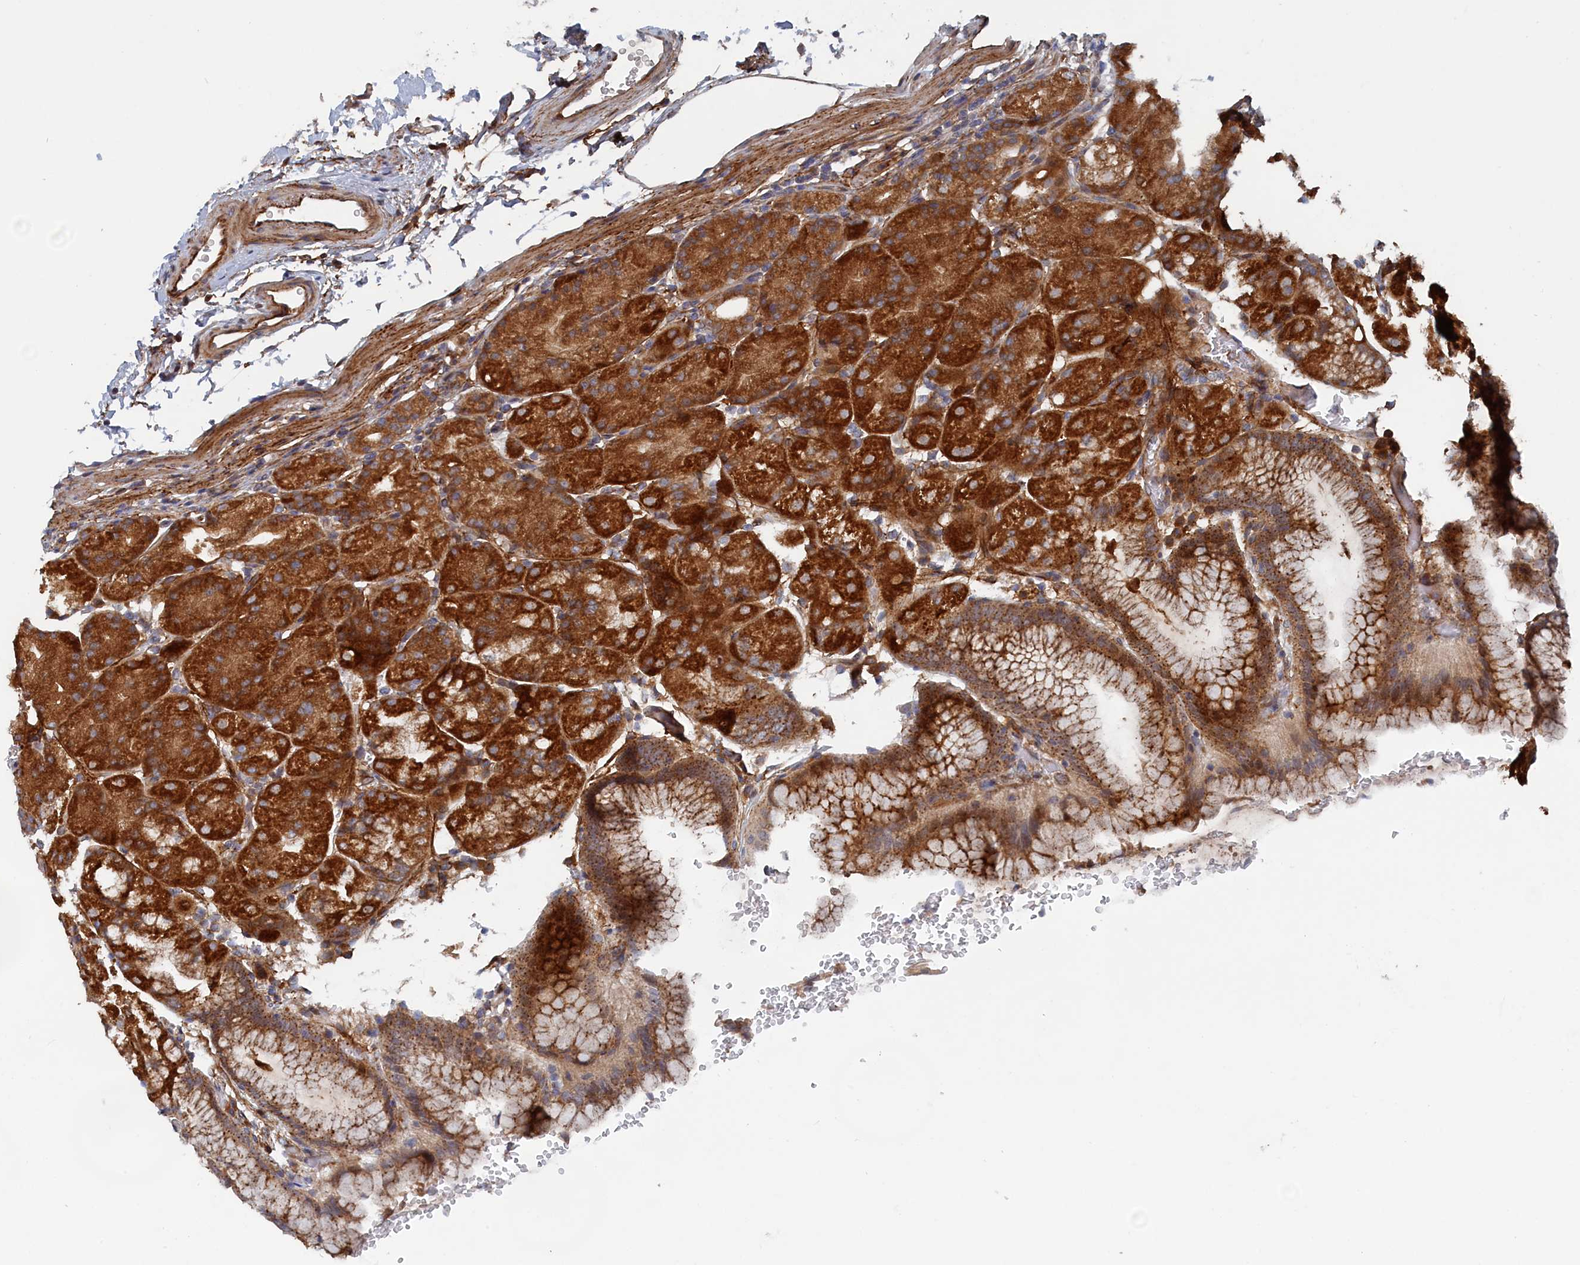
{"staining": {"intensity": "strong", "quantity": ">75%", "location": "cytoplasmic/membranous"}, "tissue": "stomach", "cell_type": "Glandular cells", "image_type": "normal", "snomed": [{"axis": "morphology", "description": "Normal tissue, NOS"}, {"axis": "topography", "description": "Stomach, upper"}, {"axis": "topography", "description": "Stomach, lower"}], "caption": "DAB immunohistochemical staining of normal stomach demonstrates strong cytoplasmic/membranous protein expression in about >75% of glandular cells. Immunohistochemistry stains the protein in brown and the nuclei are stained blue.", "gene": "TMEM196", "patient": {"sex": "male", "age": 62}}